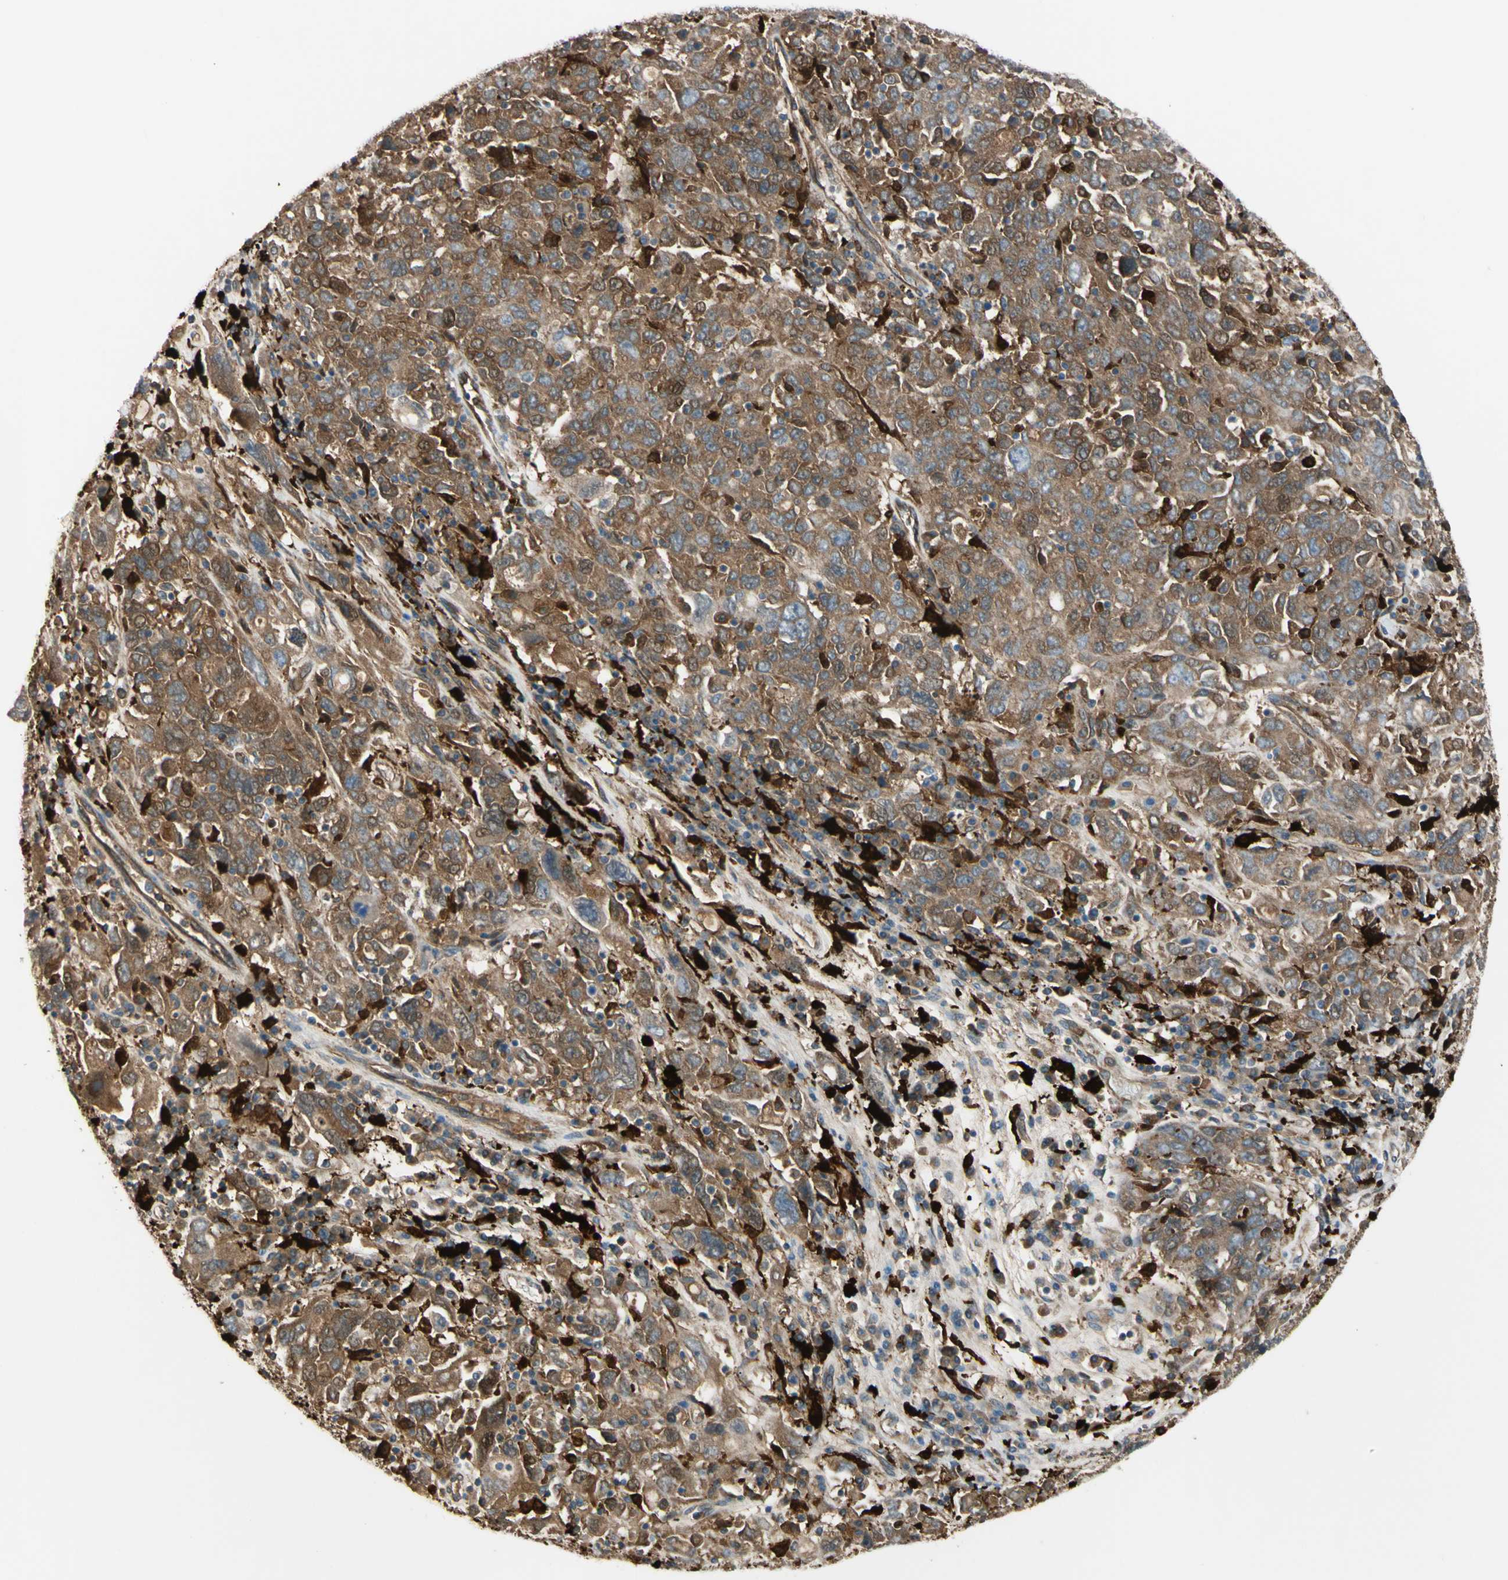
{"staining": {"intensity": "moderate", "quantity": ">75%", "location": "cytoplasmic/membranous"}, "tissue": "ovarian cancer", "cell_type": "Tumor cells", "image_type": "cancer", "snomed": [{"axis": "morphology", "description": "Carcinoma, endometroid"}, {"axis": "topography", "description": "Ovary"}], "caption": "Ovarian endometroid carcinoma stained for a protein (brown) shows moderate cytoplasmic/membranous positive staining in about >75% of tumor cells.", "gene": "PTPN12", "patient": {"sex": "female", "age": 62}}